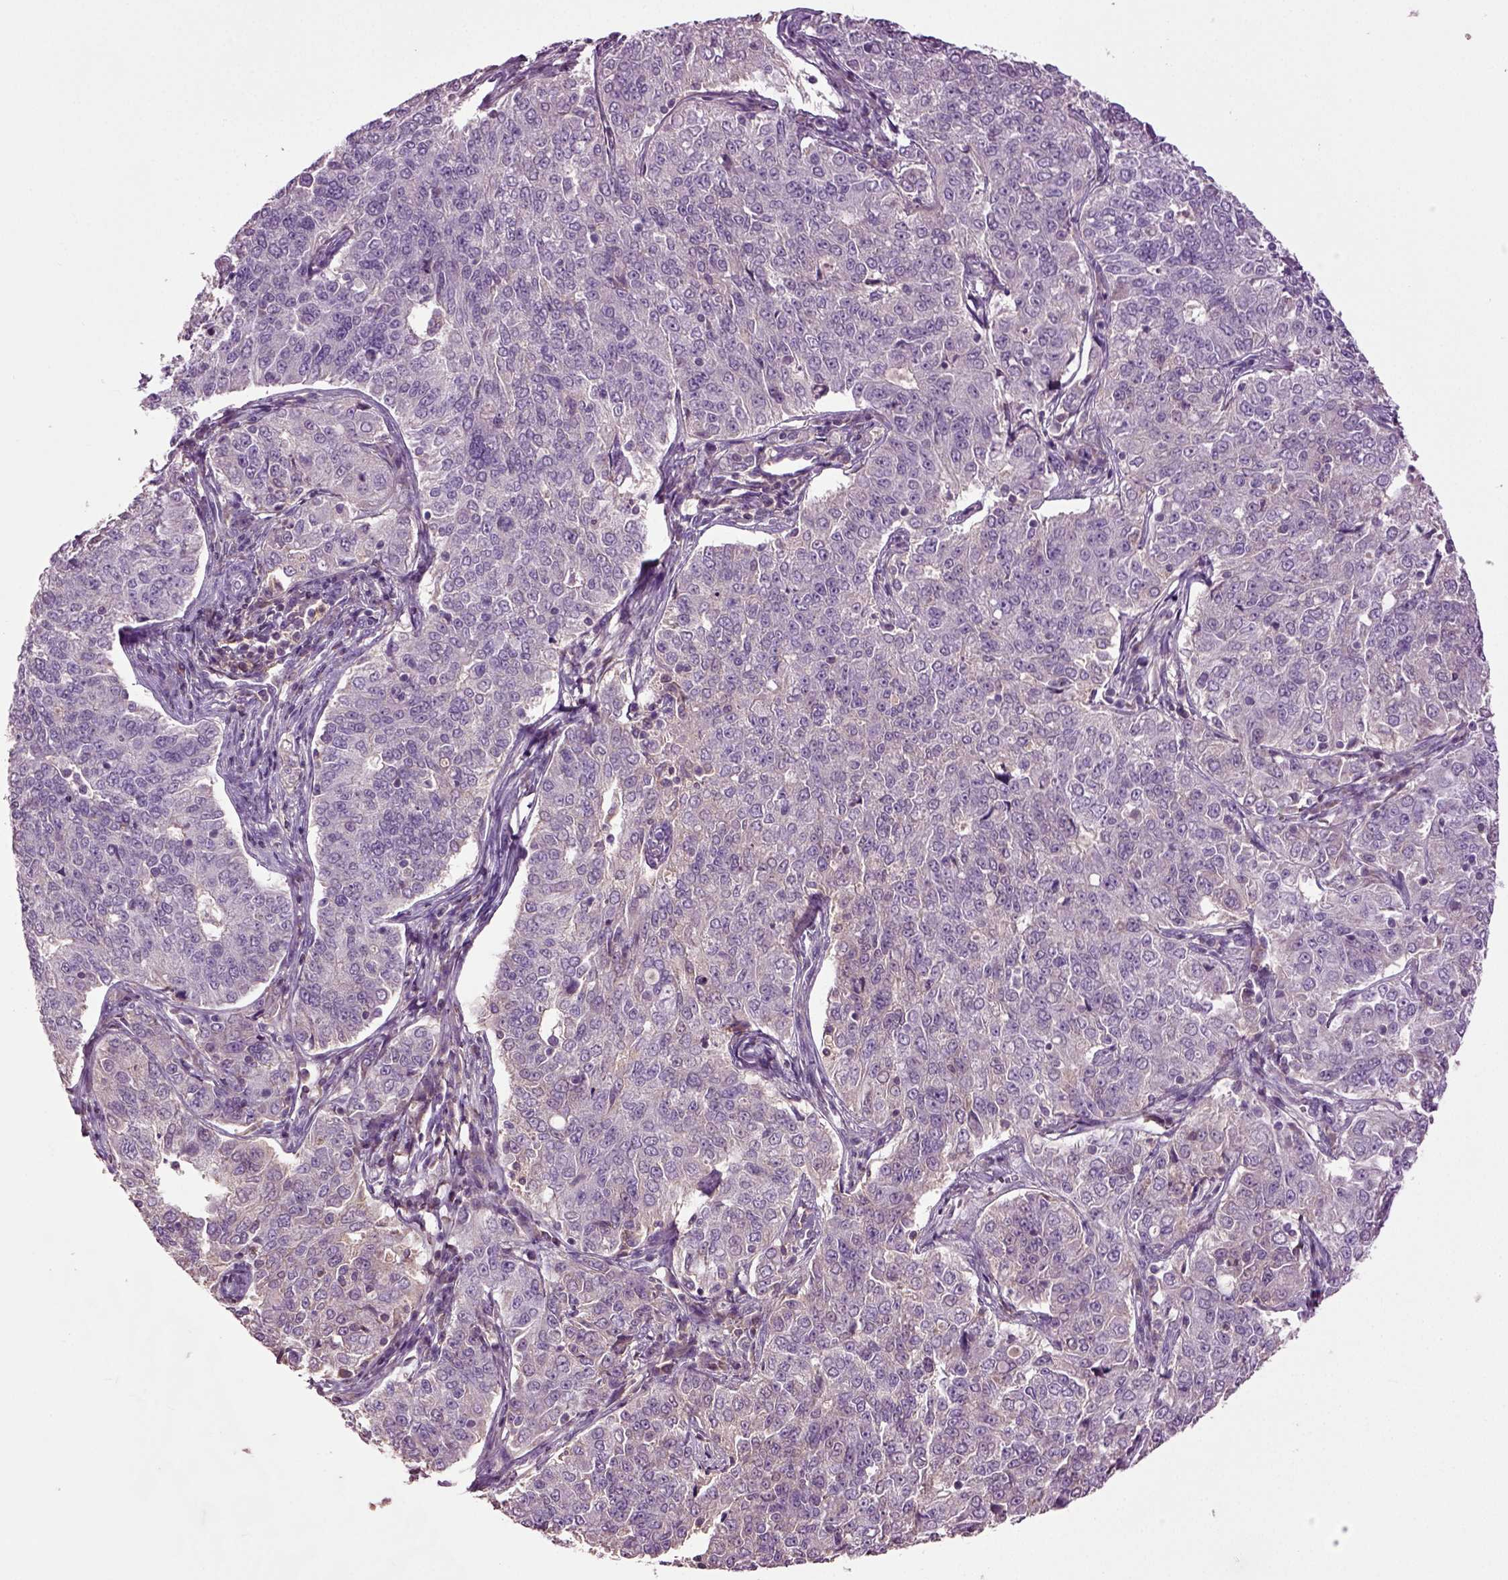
{"staining": {"intensity": "negative", "quantity": "none", "location": "none"}, "tissue": "endometrial cancer", "cell_type": "Tumor cells", "image_type": "cancer", "snomed": [{"axis": "morphology", "description": "Adenocarcinoma, NOS"}, {"axis": "topography", "description": "Endometrium"}], "caption": "DAB immunohistochemical staining of human endometrial adenocarcinoma reveals no significant expression in tumor cells. The staining is performed using DAB brown chromogen with nuclei counter-stained in using hematoxylin.", "gene": "DEFB118", "patient": {"sex": "female", "age": 43}}